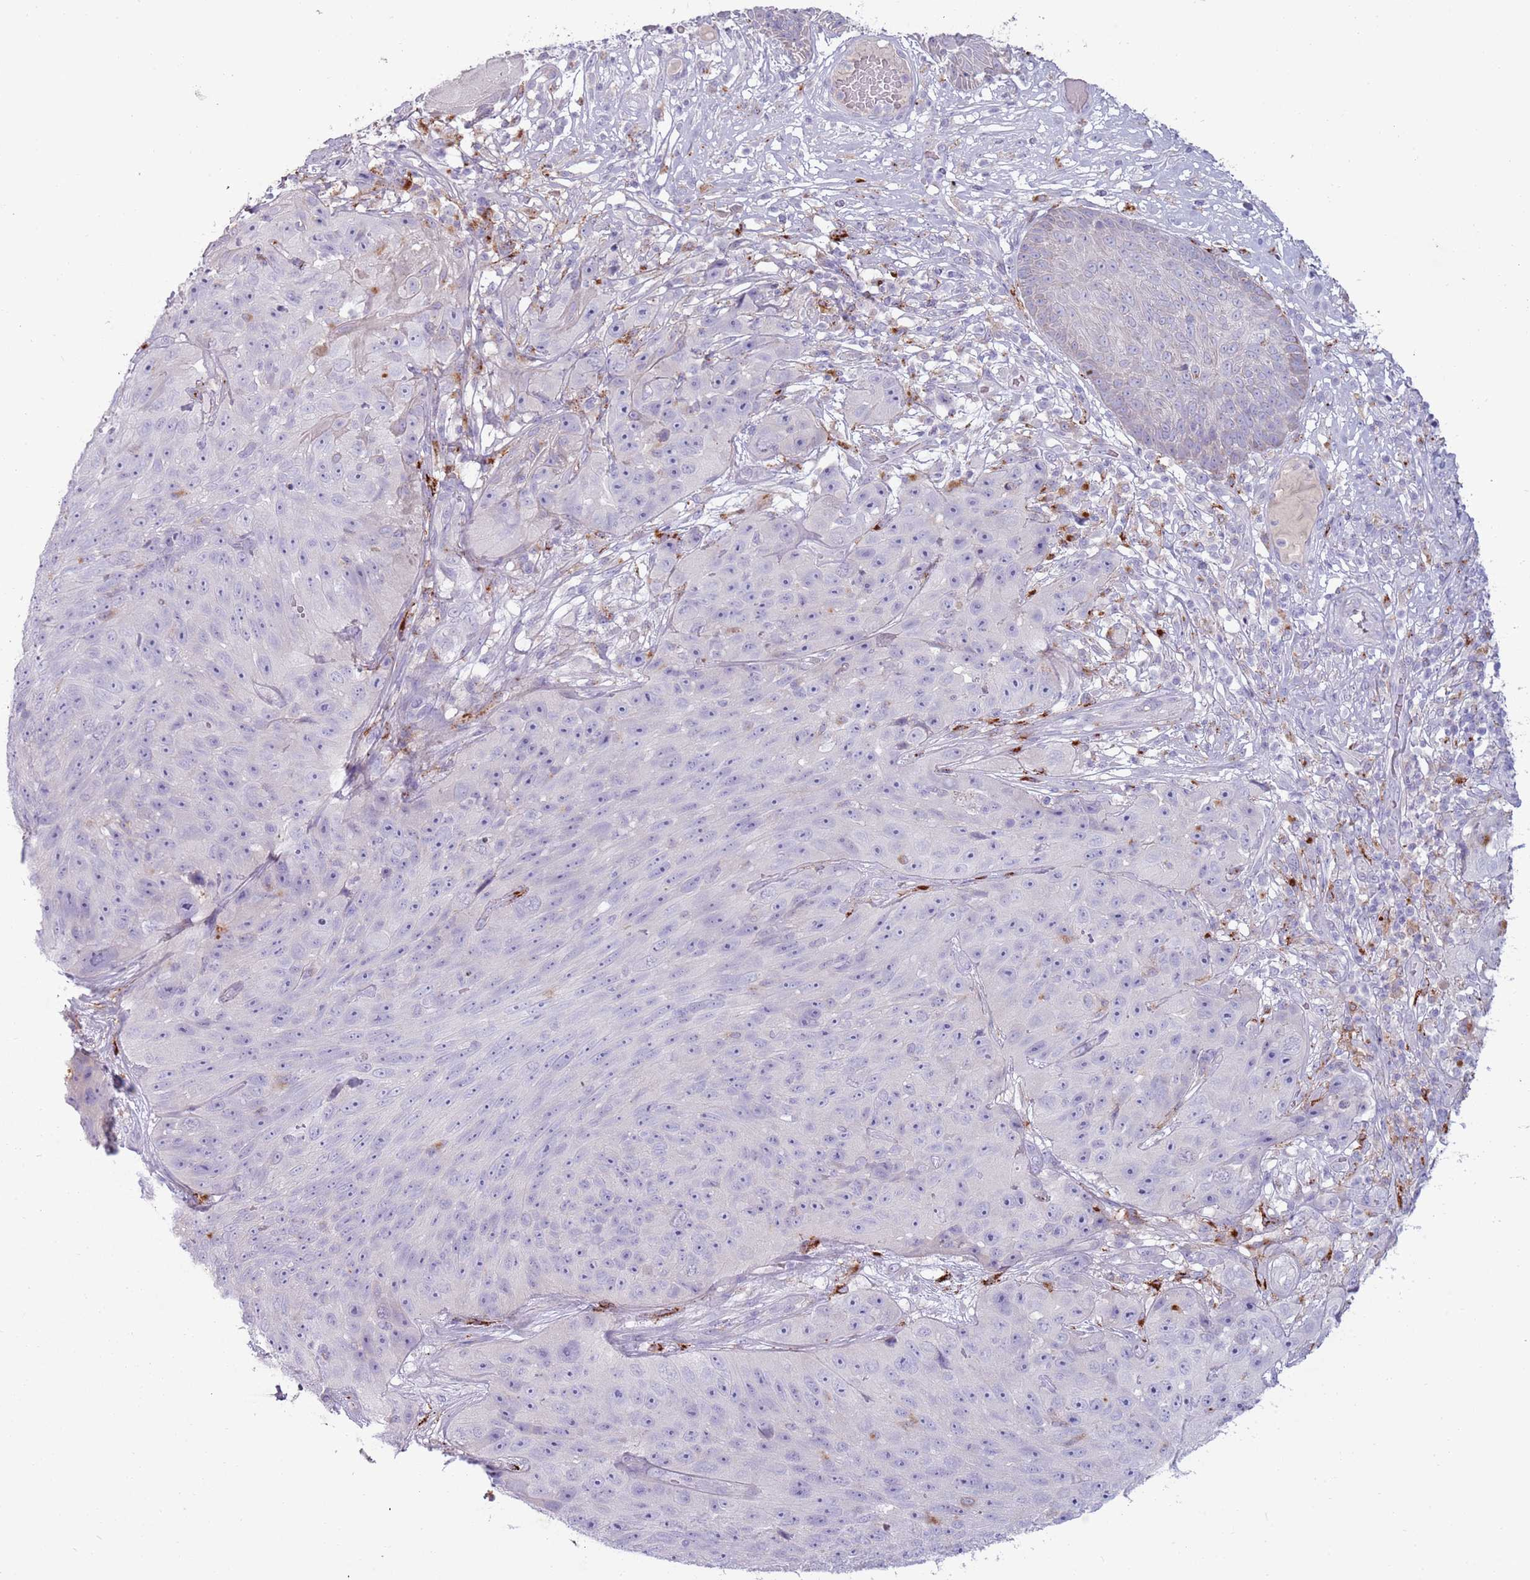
{"staining": {"intensity": "negative", "quantity": "none", "location": "none"}, "tissue": "skin cancer", "cell_type": "Tumor cells", "image_type": "cancer", "snomed": [{"axis": "morphology", "description": "Squamous cell carcinoma, NOS"}, {"axis": "topography", "description": "Skin"}], "caption": "This is an immunohistochemistry (IHC) image of skin cancer. There is no staining in tumor cells.", "gene": "NWD2", "patient": {"sex": "female", "age": 87}}